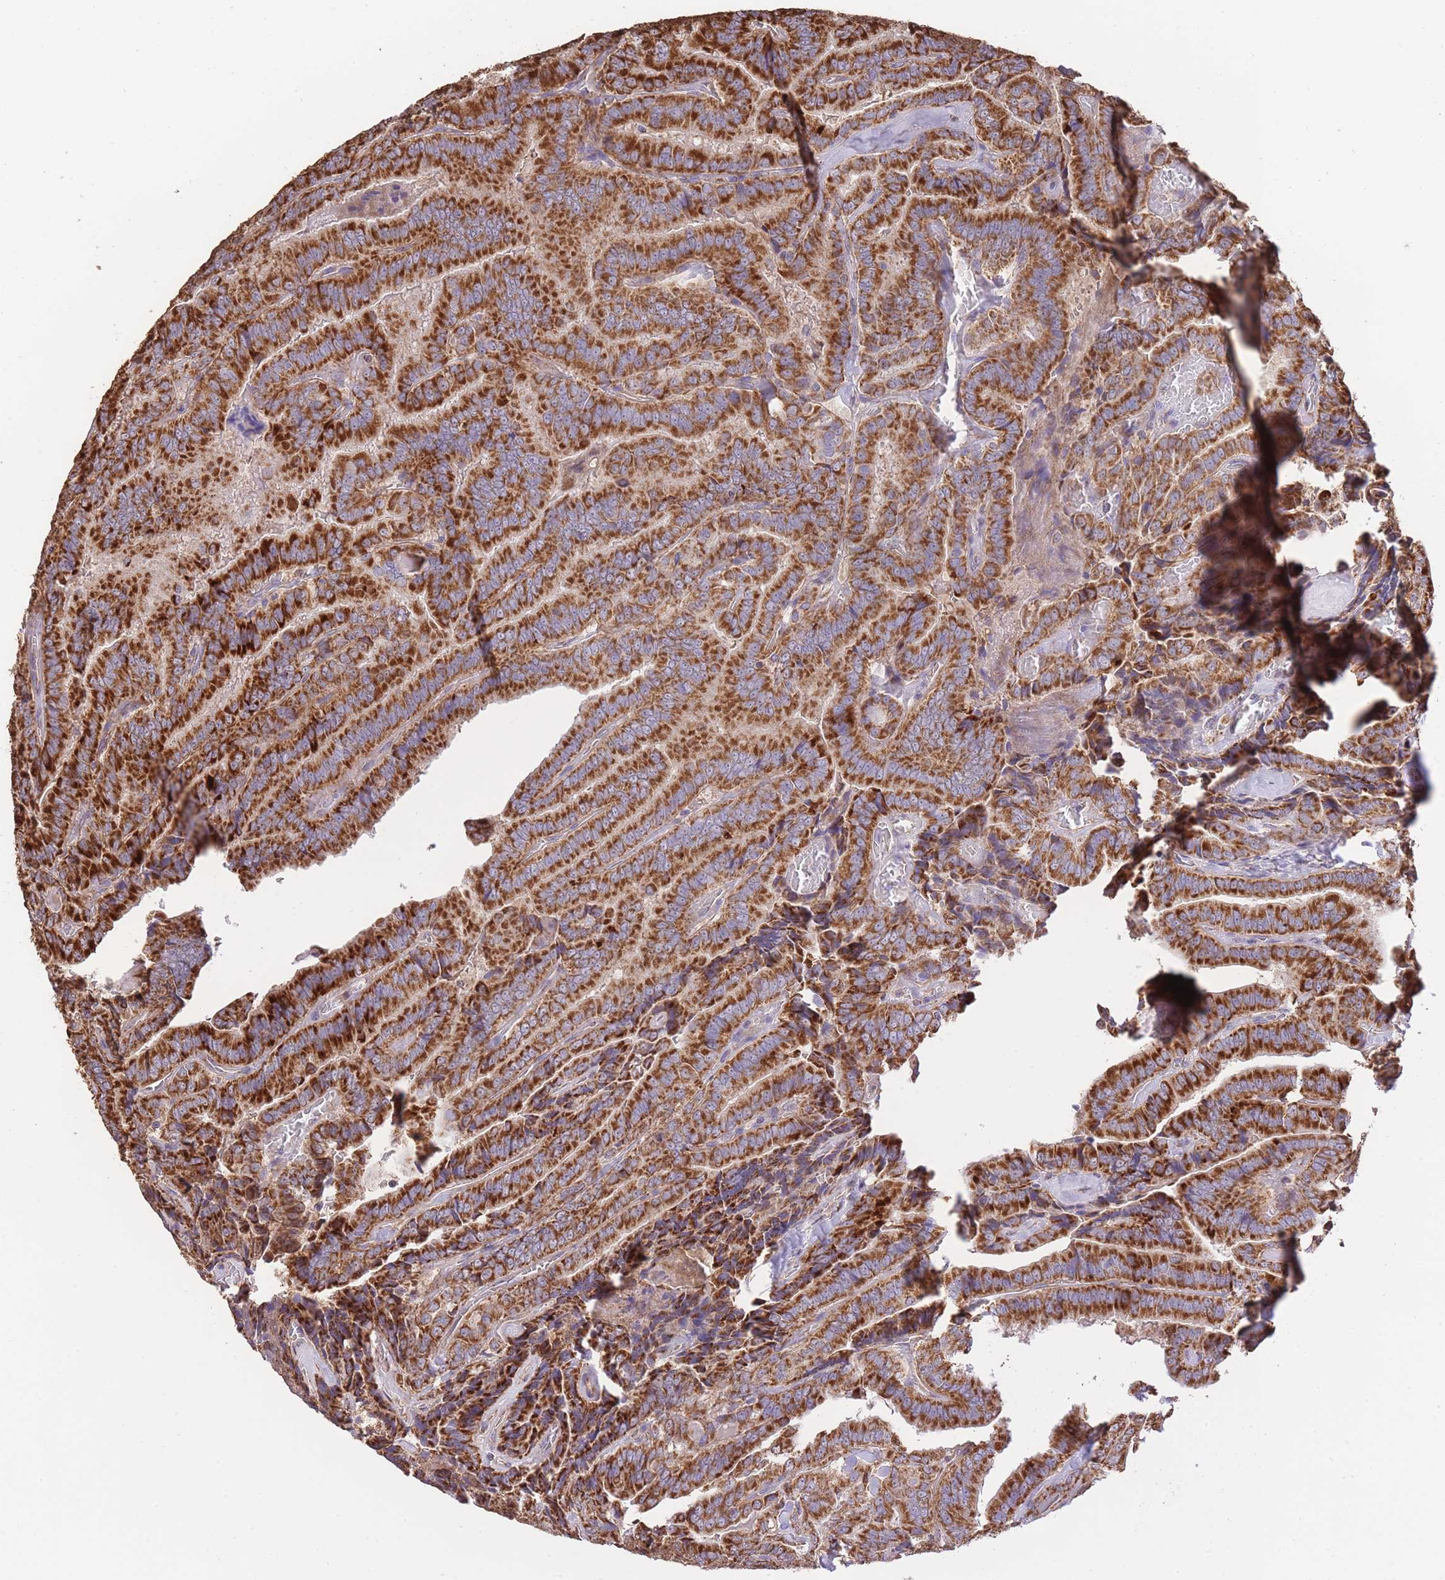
{"staining": {"intensity": "strong", "quantity": ">75%", "location": "cytoplasmic/membranous"}, "tissue": "thyroid cancer", "cell_type": "Tumor cells", "image_type": "cancer", "snomed": [{"axis": "morphology", "description": "Papillary adenocarcinoma, NOS"}, {"axis": "topography", "description": "Thyroid gland"}], "caption": "Immunohistochemical staining of human thyroid papillary adenocarcinoma reveals high levels of strong cytoplasmic/membranous protein expression in approximately >75% of tumor cells. (Stains: DAB (3,3'-diaminobenzidine) in brown, nuclei in blue, Microscopy: brightfield microscopy at high magnification).", "gene": "PREP", "patient": {"sex": "male", "age": 61}}